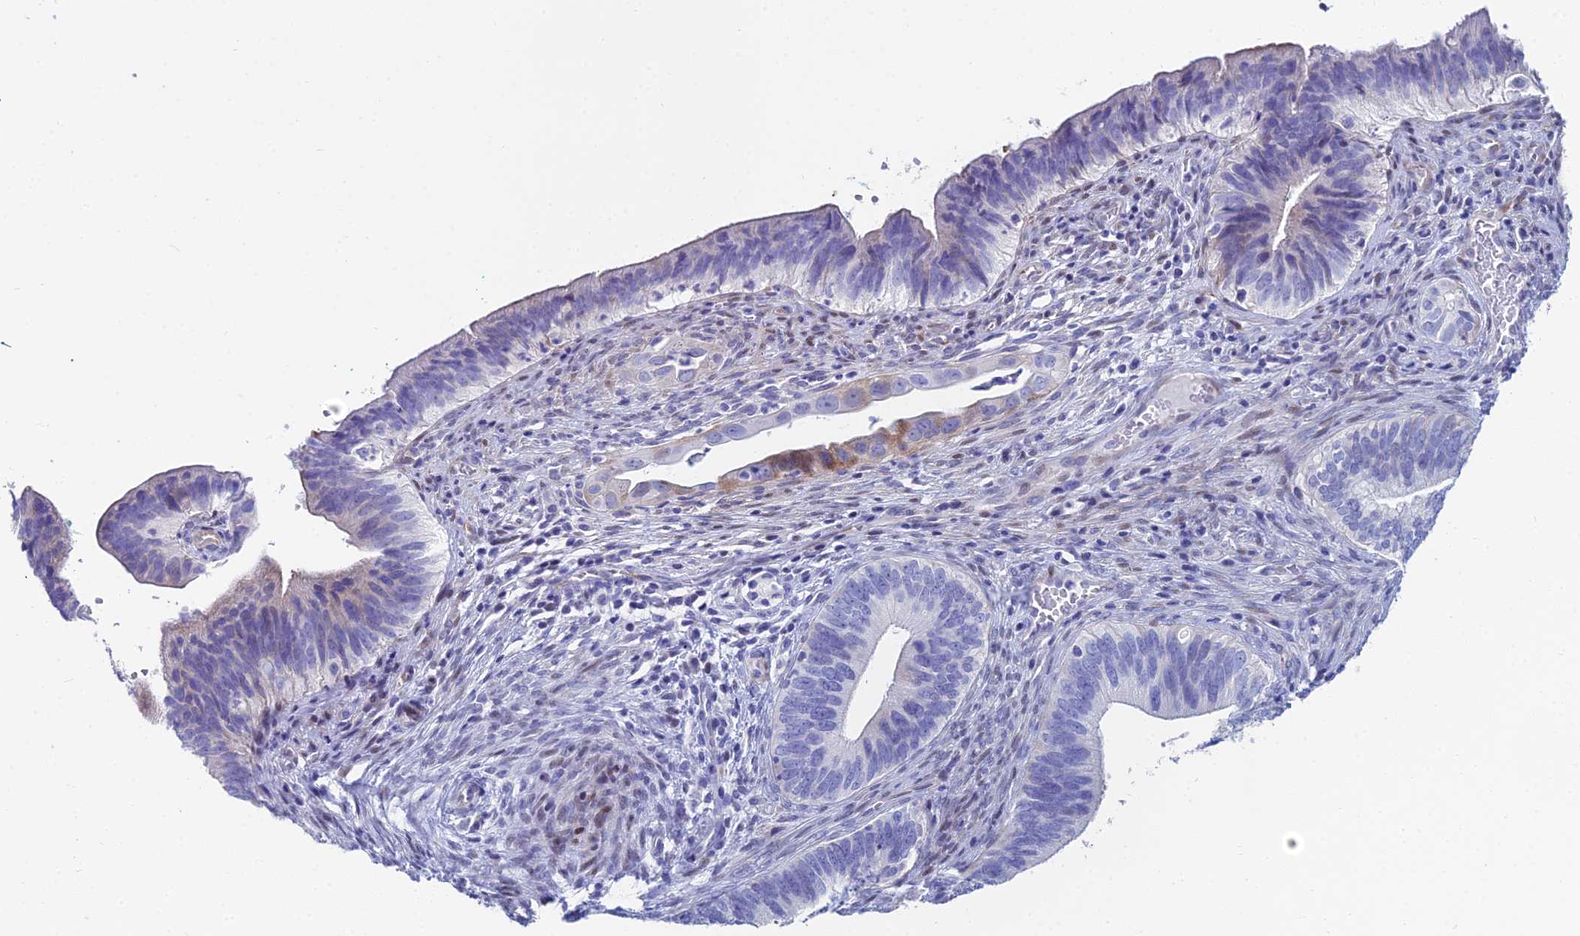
{"staining": {"intensity": "weak", "quantity": "<25%", "location": "cytoplasmic/membranous"}, "tissue": "cervical cancer", "cell_type": "Tumor cells", "image_type": "cancer", "snomed": [{"axis": "morphology", "description": "Adenocarcinoma, NOS"}, {"axis": "topography", "description": "Cervix"}], "caption": "The histopathology image shows no significant positivity in tumor cells of adenocarcinoma (cervical).", "gene": "HSPA1L", "patient": {"sex": "female", "age": 42}}